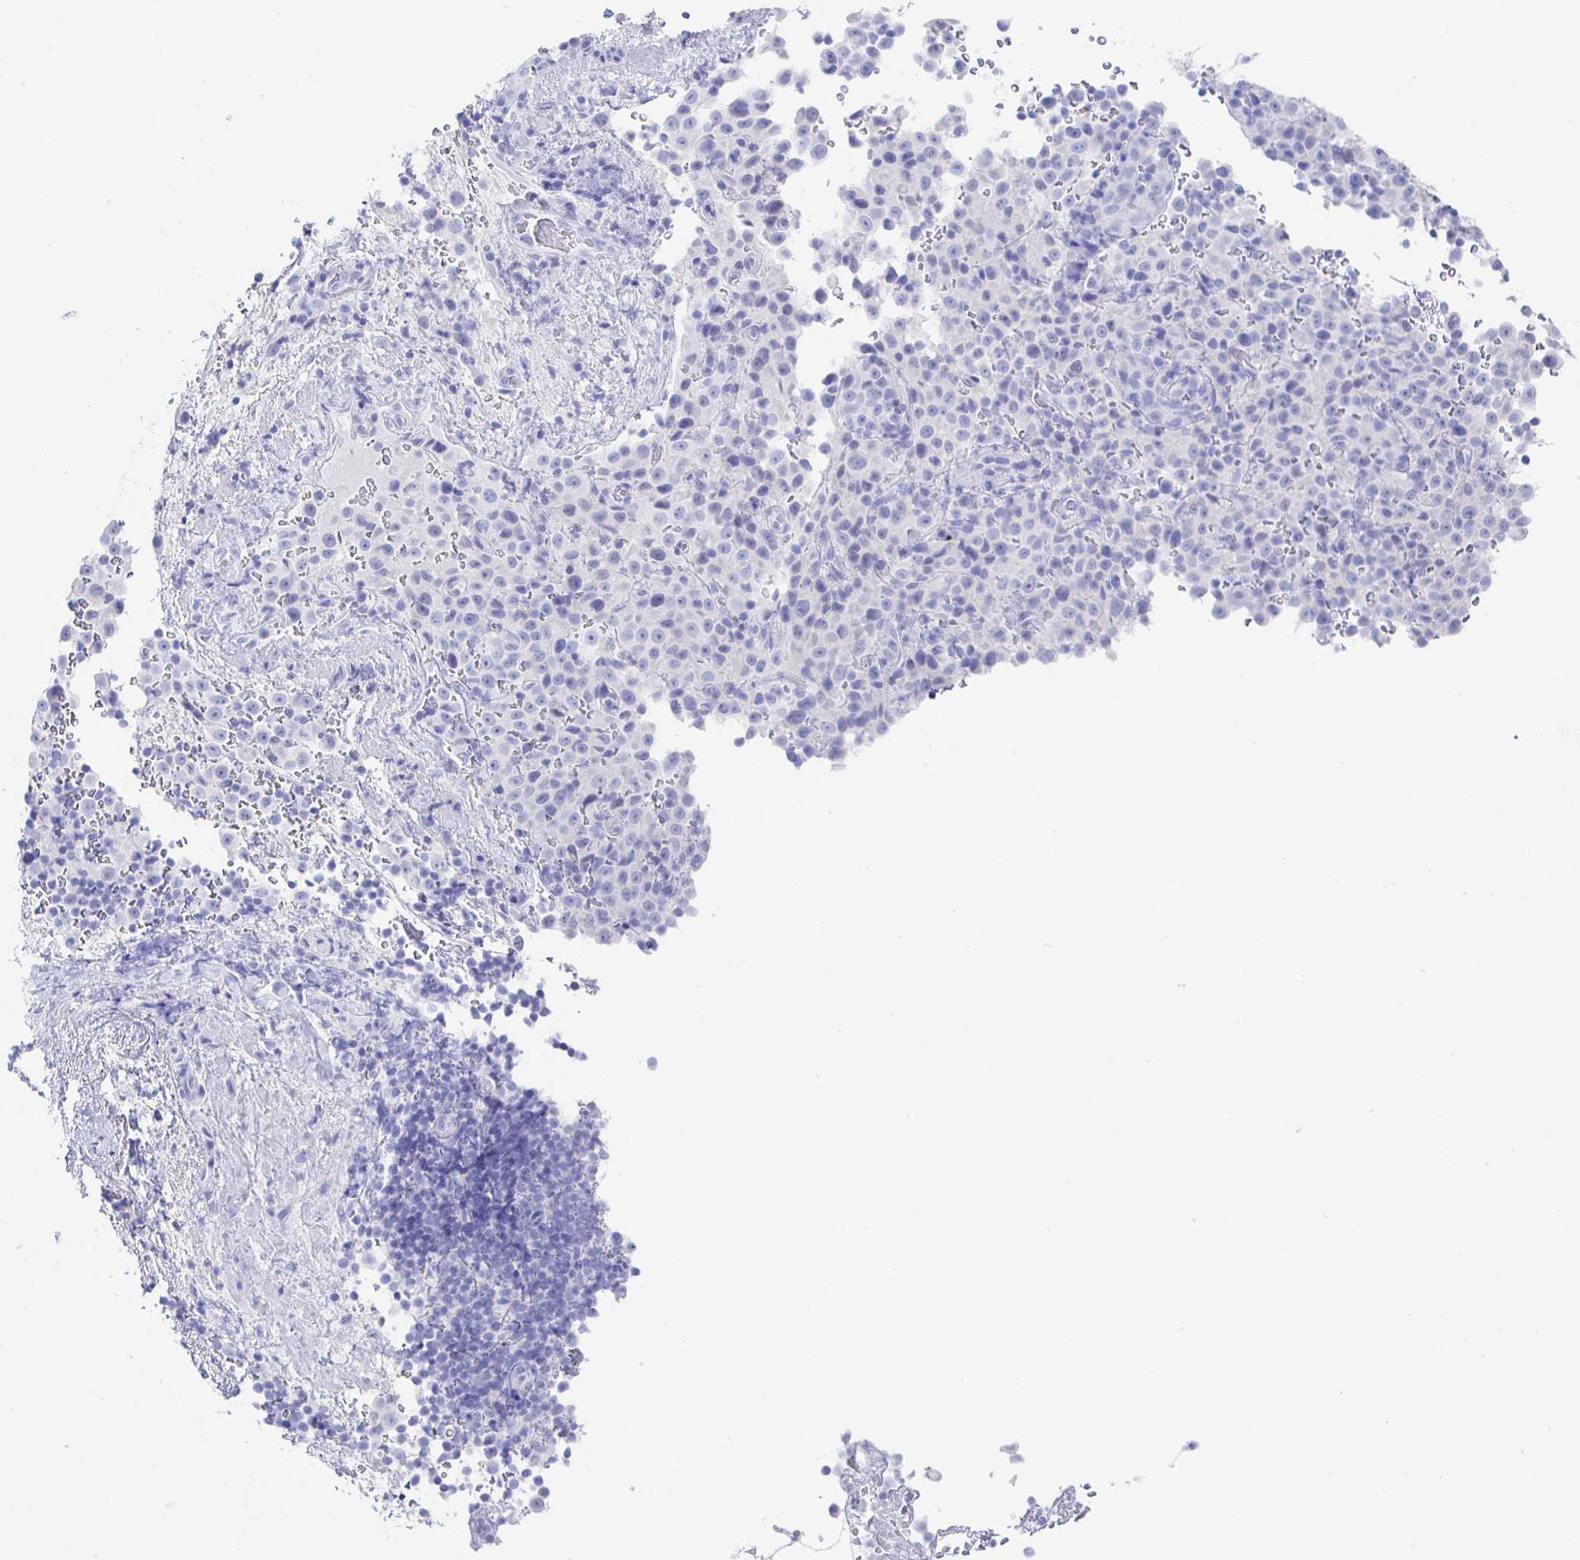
{"staining": {"intensity": "negative", "quantity": "none", "location": "none"}, "tissue": "melanoma", "cell_type": "Tumor cells", "image_type": "cancer", "snomed": [{"axis": "morphology", "description": "Malignant melanoma, Metastatic site"}, {"axis": "topography", "description": "Skin"}, {"axis": "topography", "description": "Lymph node"}], "caption": "A micrograph of human malignant melanoma (metastatic site) is negative for staining in tumor cells.", "gene": "CLCA1", "patient": {"sex": "male", "age": 66}}